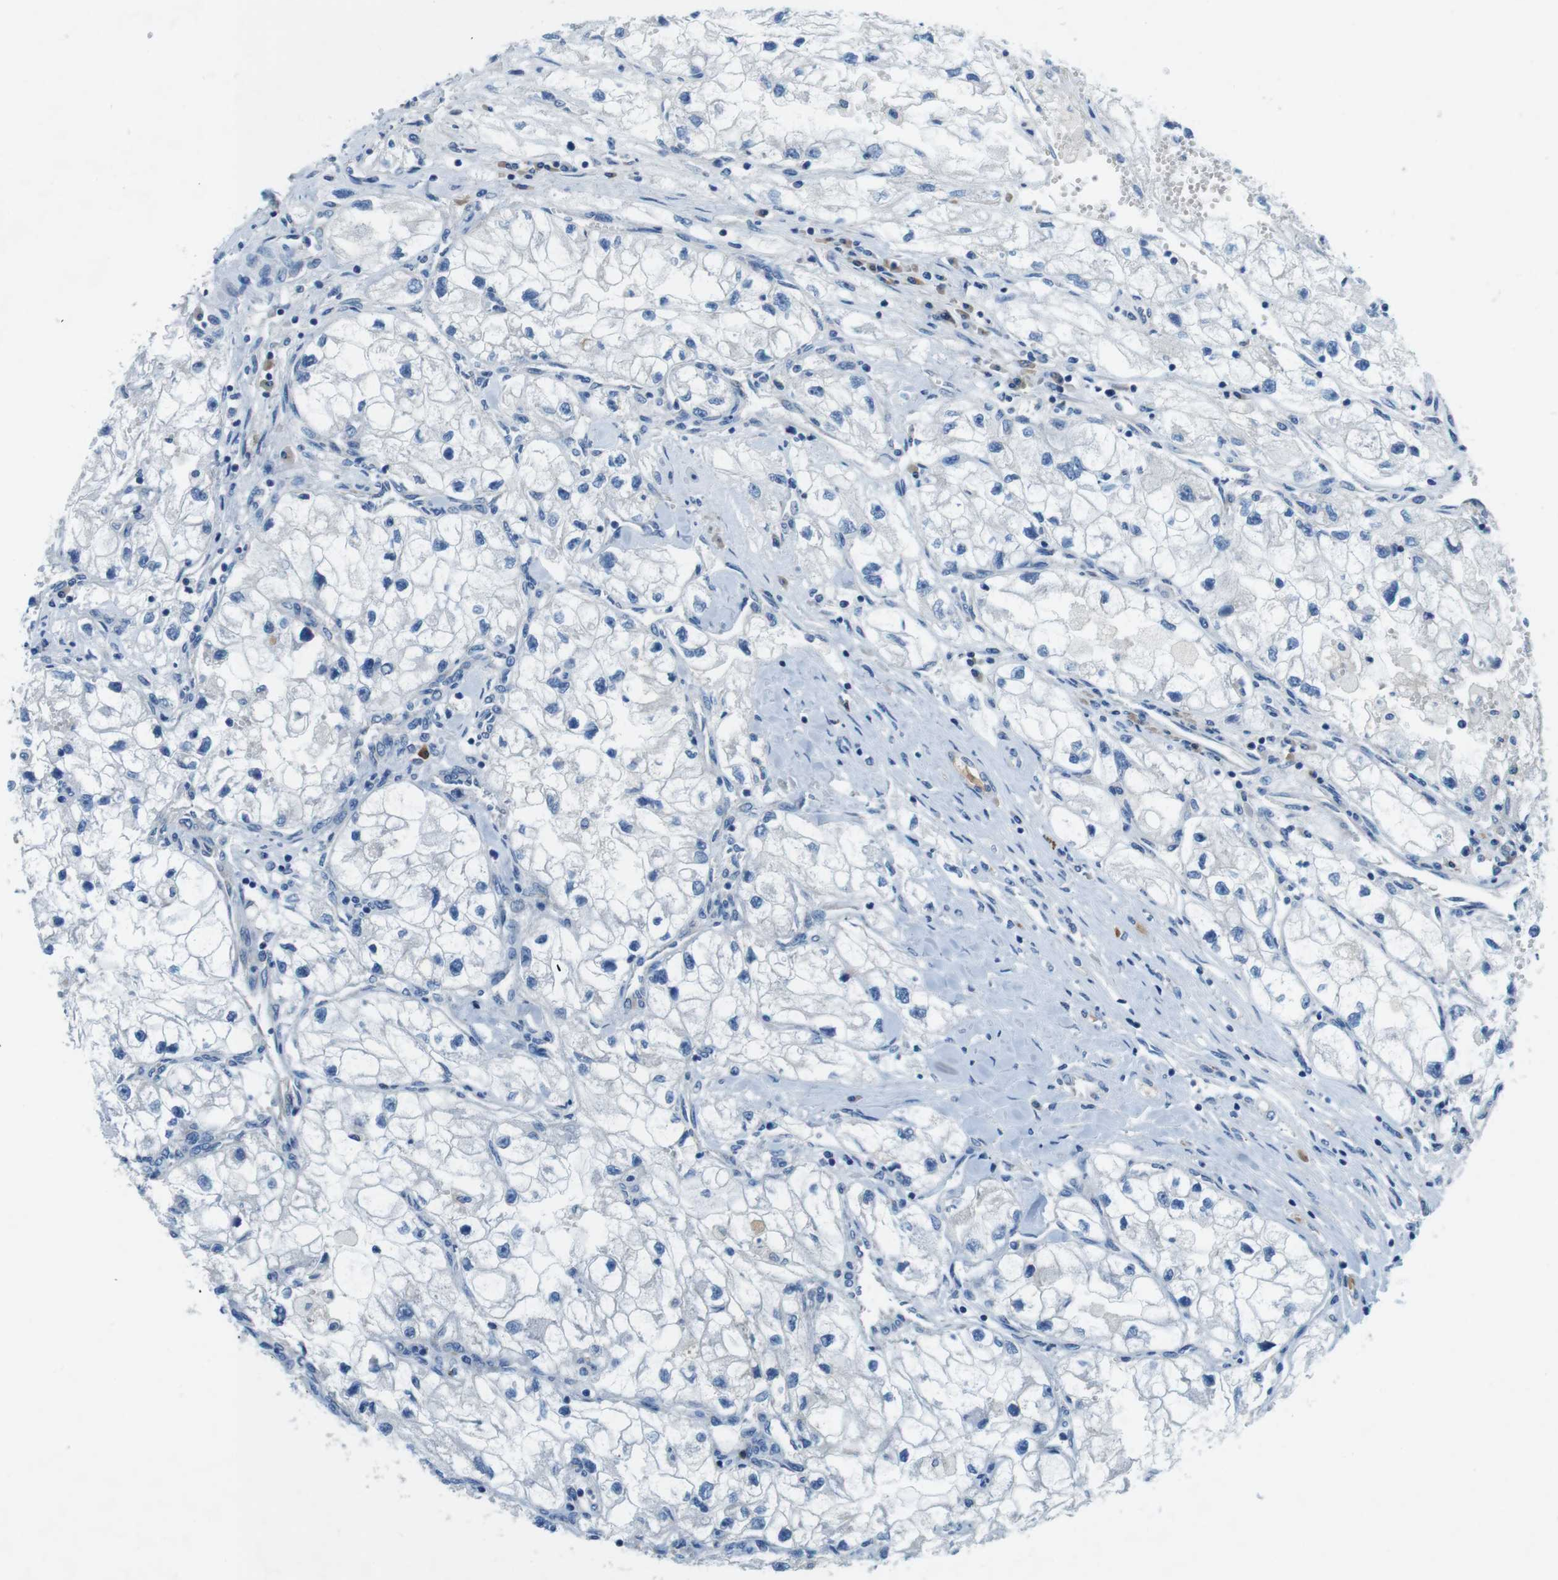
{"staining": {"intensity": "negative", "quantity": "none", "location": "none"}, "tissue": "renal cancer", "cell_type": "Tumor cells", "image_type": "cancer", "snomed": [{"axis": "morphology", "description": "Adenocarcinoma, NOS"}, {"axis": "topography", "description": "Kidney"}], "caption": "A photomicrograph of human renal cancer is negative for staining in tumor cells.", "gene": "DENND4C", "patient": {"sex": "female", "age": 70}}